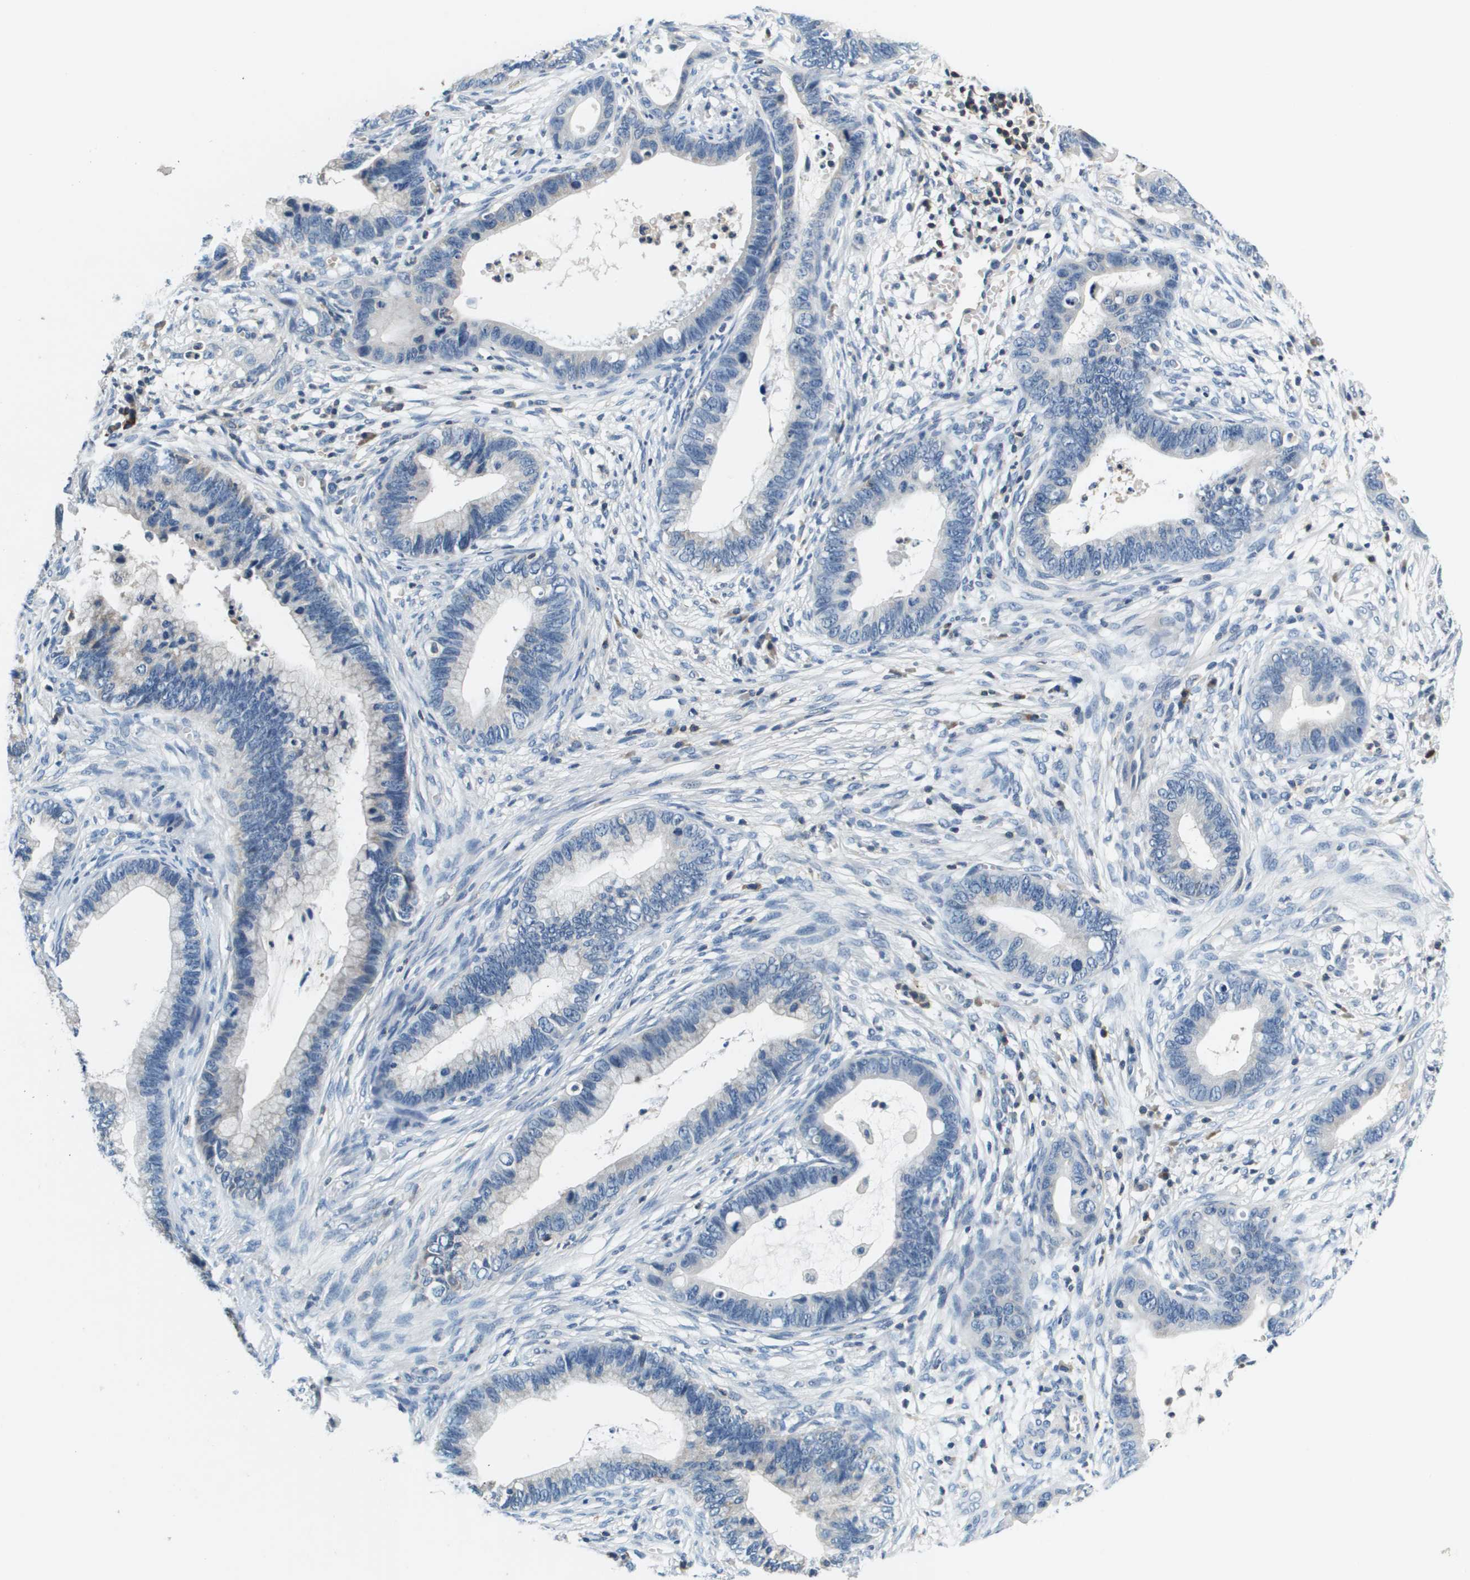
{"staining": {"intensity": "negative", "quantity": "none", "location": "none"}, "tissue": "cervical cancer", "cell_type": "Tumor cells", "image_type": "cancer", "snomed": [{"axis": "morphology", "description": "Adenocarcinoma, NOS"}, {"axis": "topography", "description": "Cervix"}], "caption": "A high-resolution photomicrograph shows immunohistochemistry (IHC) staining of cervical adenocarcinoma, which reveals no significant staining in tumor cells. (Brightfield microscopy of DAB immunohistochemistry at high magnification).", "gene": "KCNQ5", "patient": {"sex": "female", "age": 44}}